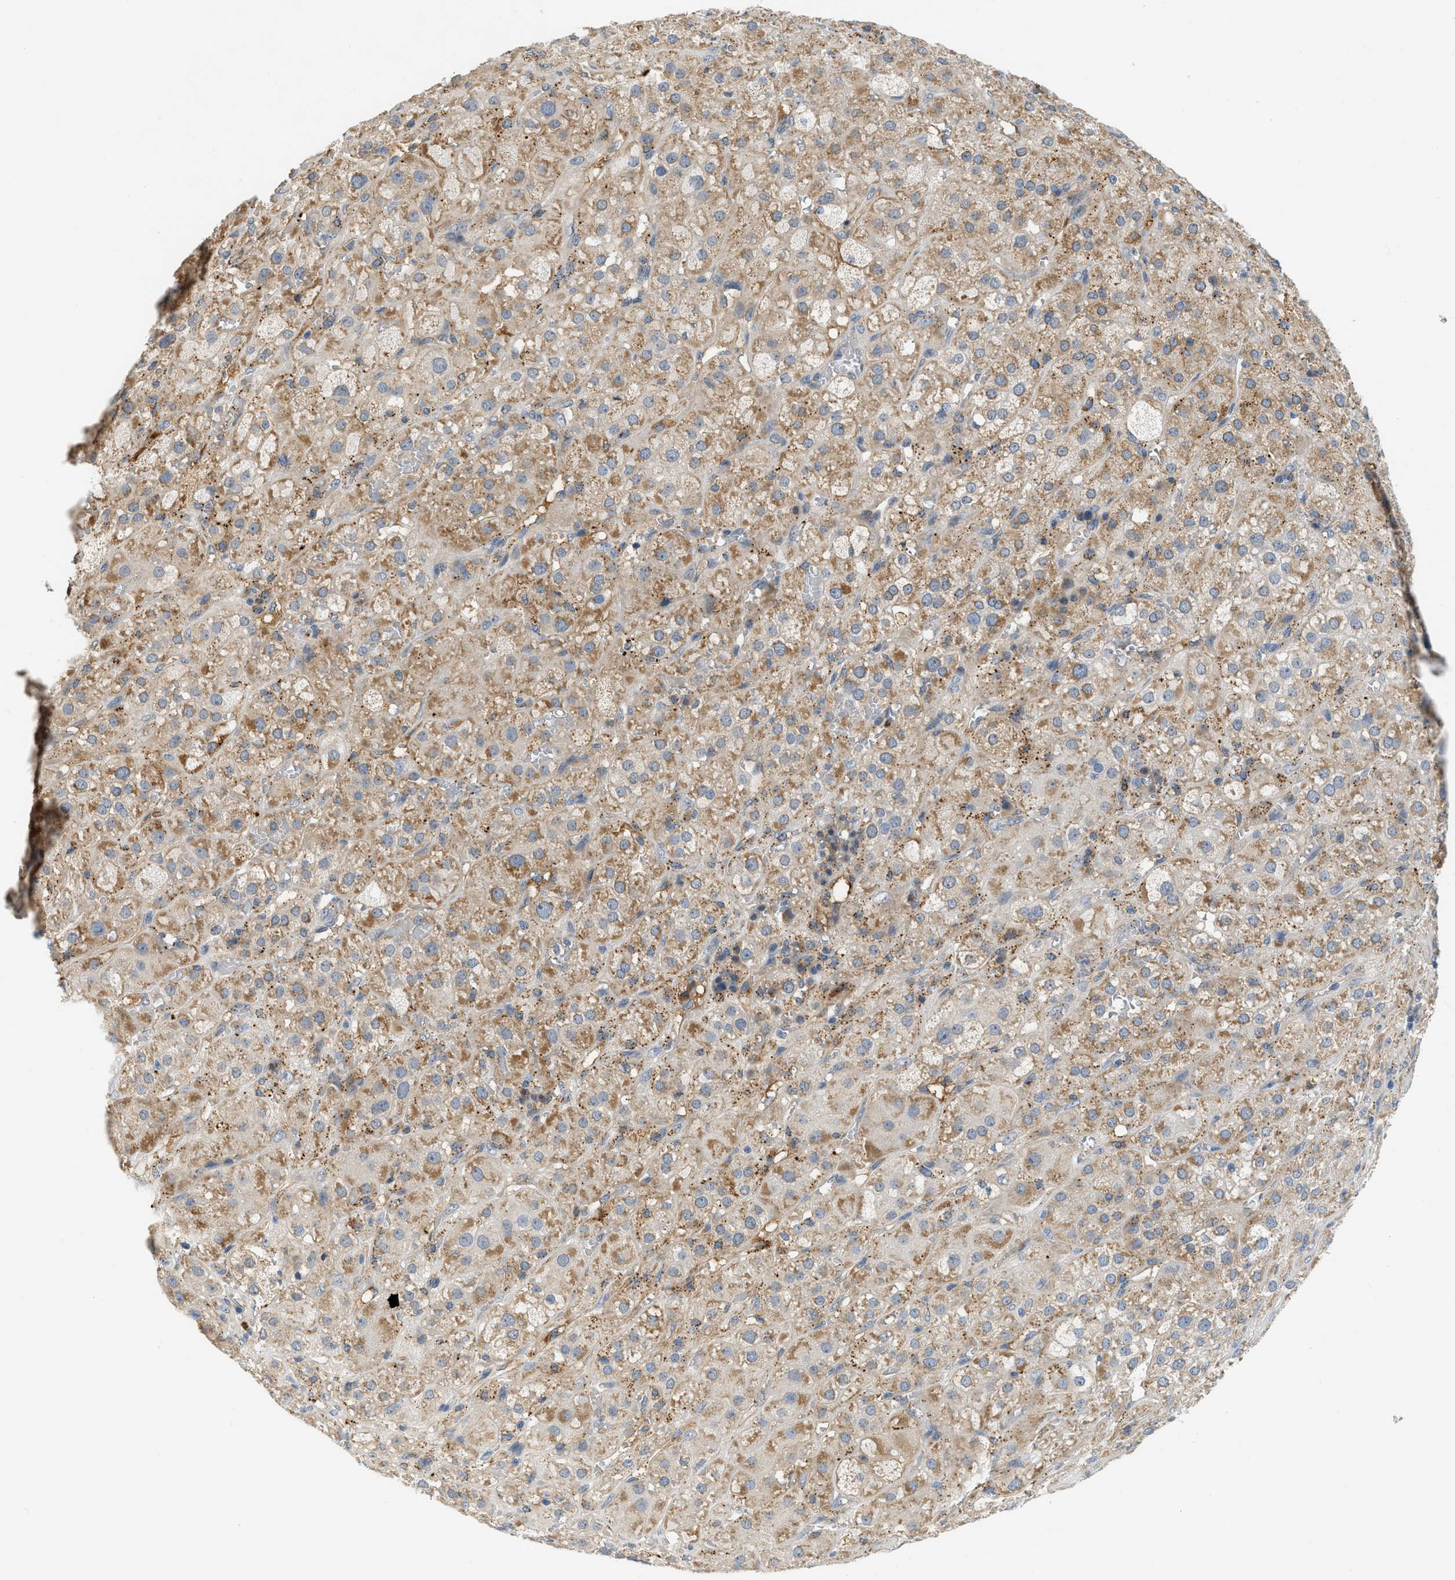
{"staining": {"intensity": "moderate", "quantity": ">75%", "location": "cytoplasmic/membranous"}, "tissue": "adrenal gland", "cell_type": "Glandular cells", "image_type": "normal", "snomed": [{"axis": "morphology", "description": "Normal tissue, NOS"}, {"axis": "topography", "description": "Adrenal gland"}], "caption": "Glandular cells show medium levels of moderate cytoplasmic/membranous staining in about >75% of cells in normal human adrenal gland.", "gene": "RHBDF2", "patient": {"sex": "female", "age": 47}}